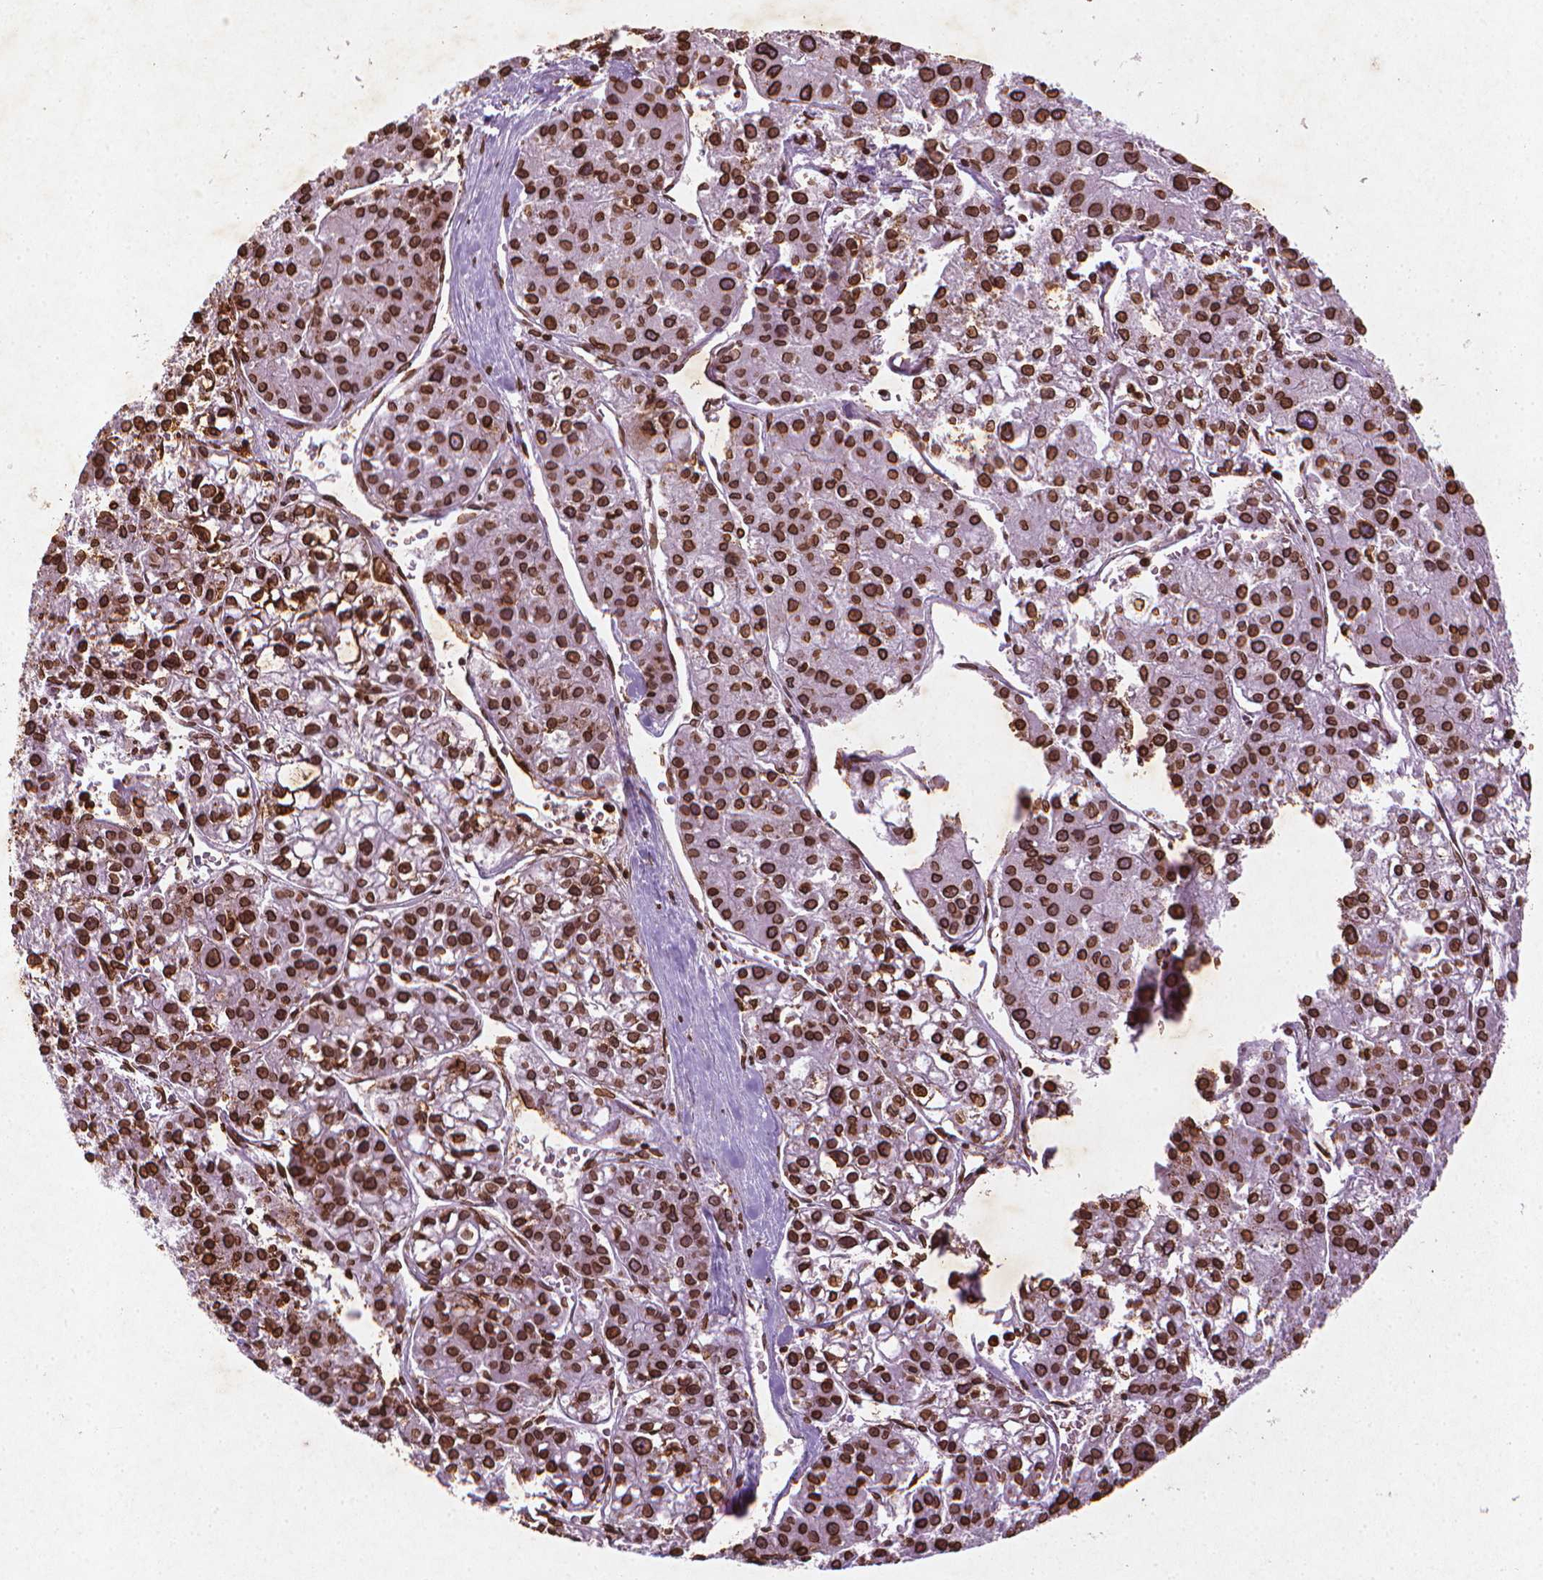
{"staining": {"intensity": "strong", "quantity": ">75%", "location": "cytoplasmic/membranous,nuclear"}, "tissue": "liver cancer", "cell_type": "Tumor cells", "image_type": "cancer", "snomed": [{"axis": "morphology", "description": "Carcinoma, Hepatocellular, NOS"}, {"axis": "topography", "description": "Liver"}], "caption": "Tumor cells display strong cytoplasmic/membranous and nuclear positivity in approximately >75% of cells in liver cancer.", "gene": "LMNB1", "patient": {"sex": "male", "age": 73}}